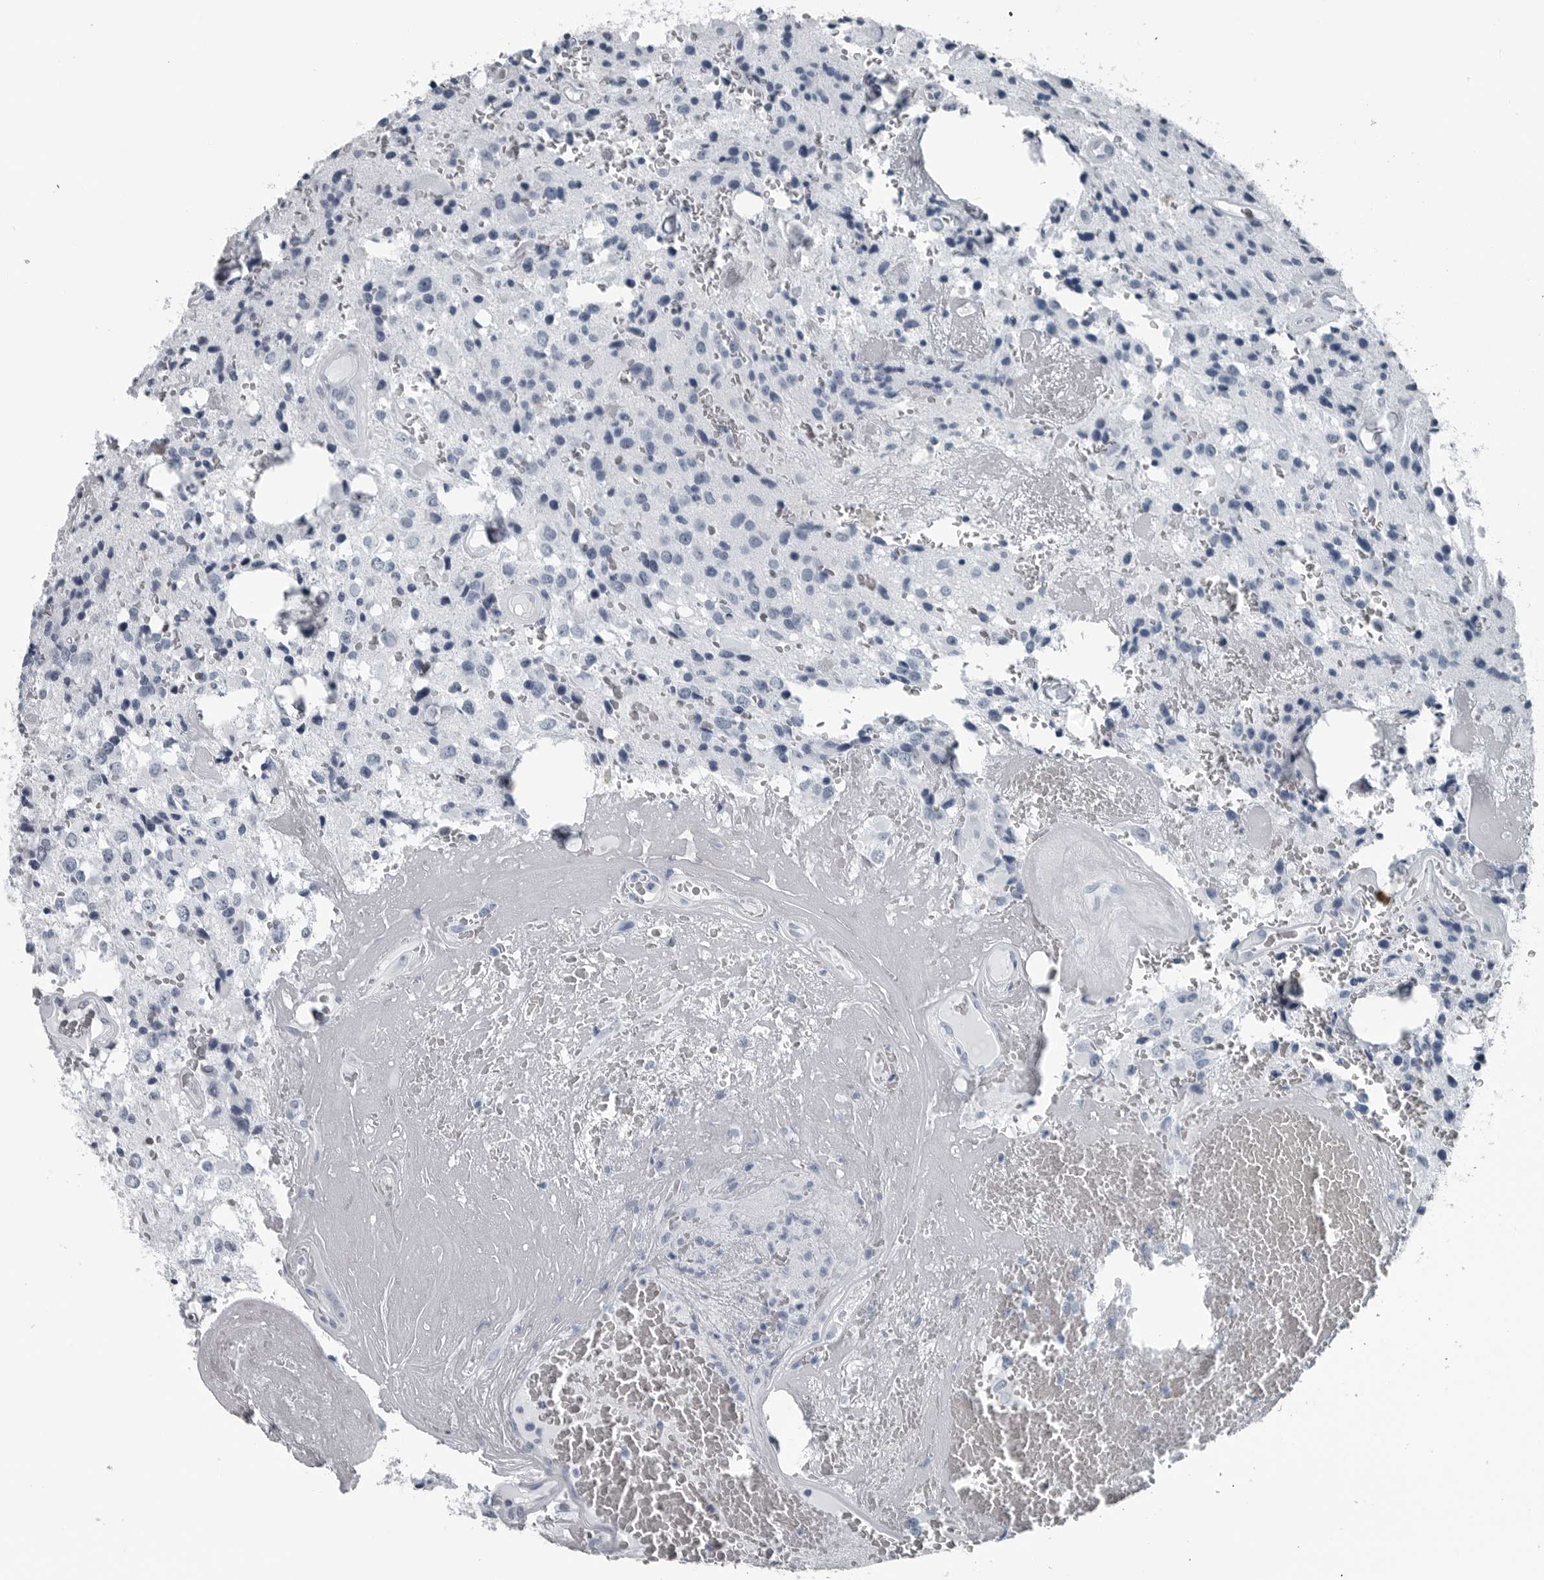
{"staining": {"intensity": "negative", "quantity": "none", "location": "none"}, "tissue": "glioma", "cell_type": "Tumor cells", "image_type": "cancer", "snomed": [{"axis": "morphology", "description": "Glioma, malignant, Low grade"}, {"axis": "topography", "description": "Brain"}], "caption": "Malignant glioma (low-grade) was stained to show a protein in brown. There is no significant positivity in tumor cells.", "gene": "SPINK1", "patient": {"sex": "male", "age": 58}}